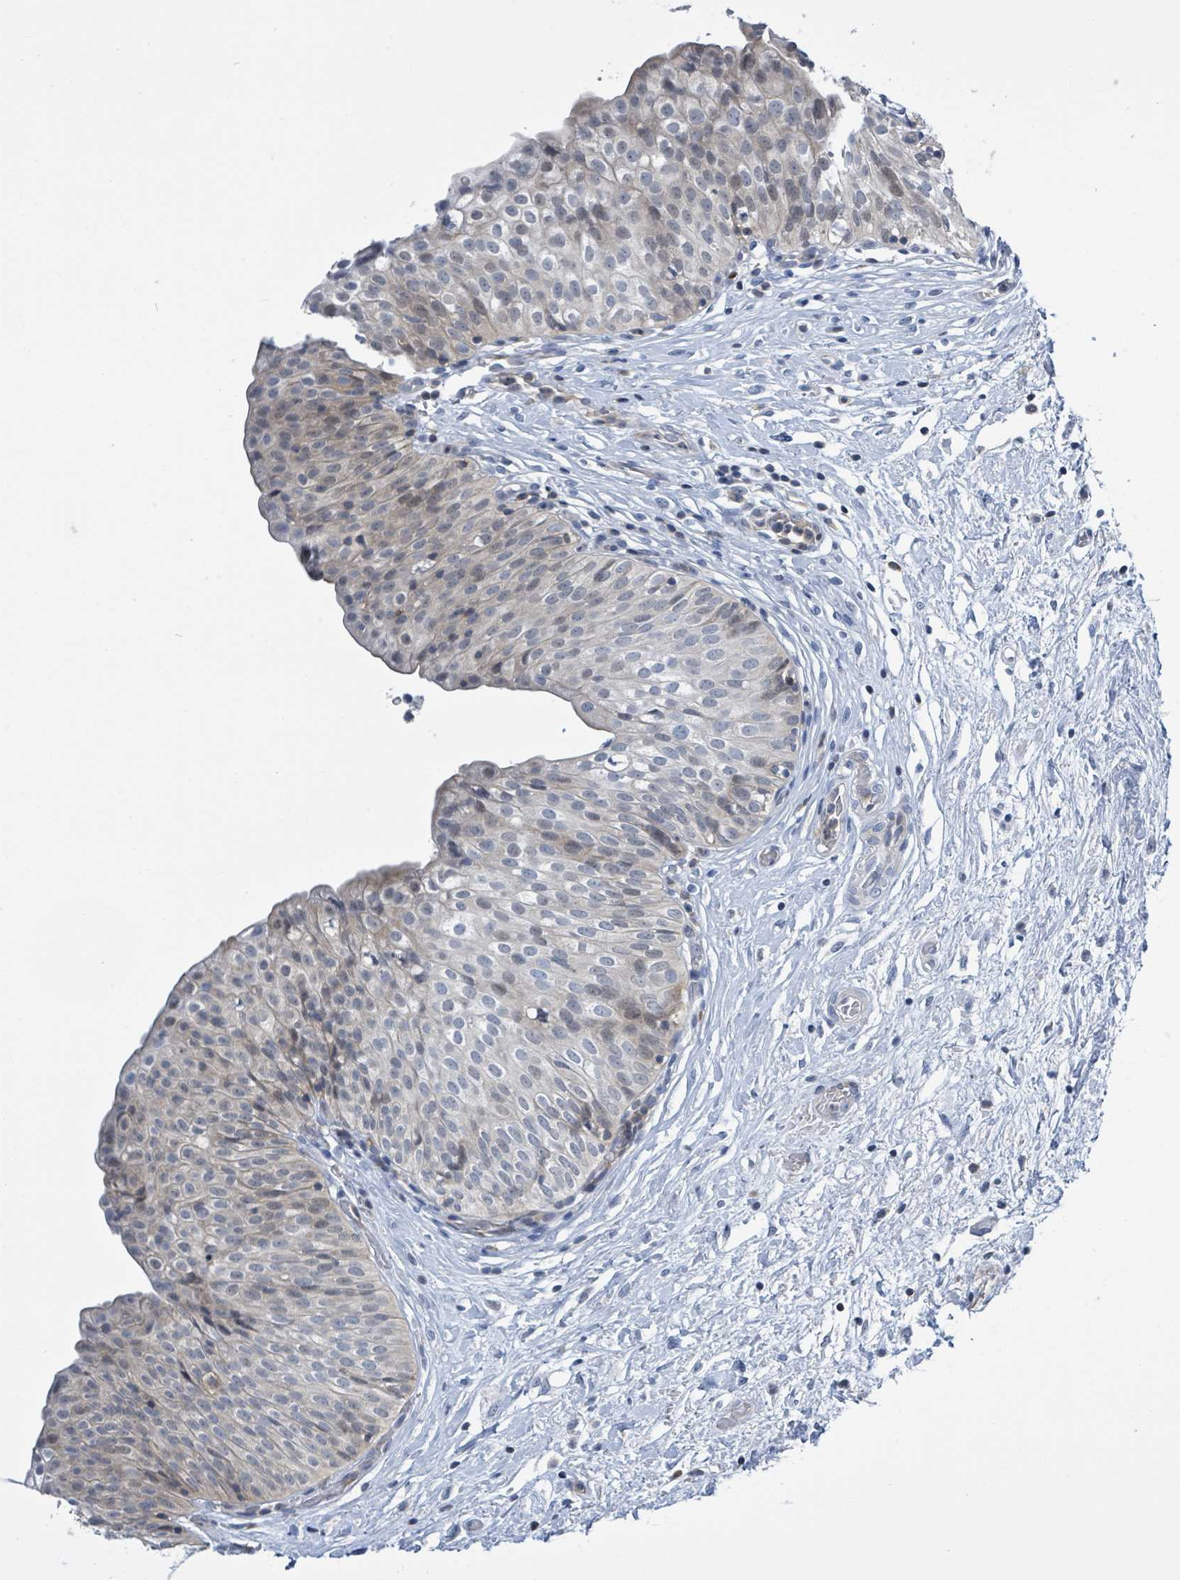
{"staining": {"intensity": "weak", "quantity": "<25%", "location": "cytoplasmic/membranous,nuclear"}, "tissue": "urinary bladder", "cell_type": "Urothelial cells", "image_type": "normal", "snomed": [{"axis": "morphology", "description": "Normal tissue, NOS"}, {"axis": "topography", "description": "Urinary bladder"}], "caption": "Immunohistochemistry photomicrograph of normal urinary bladder: urinary bladder stained with DAB exhibits no significant protein staining in urothelial cells. (Brightfield microscopy of DAB (3,3'-diaminobenzidine) IHC at high magnification).", "gene": "DGKZ", "patient": {"sex": "male", "age": 55}}